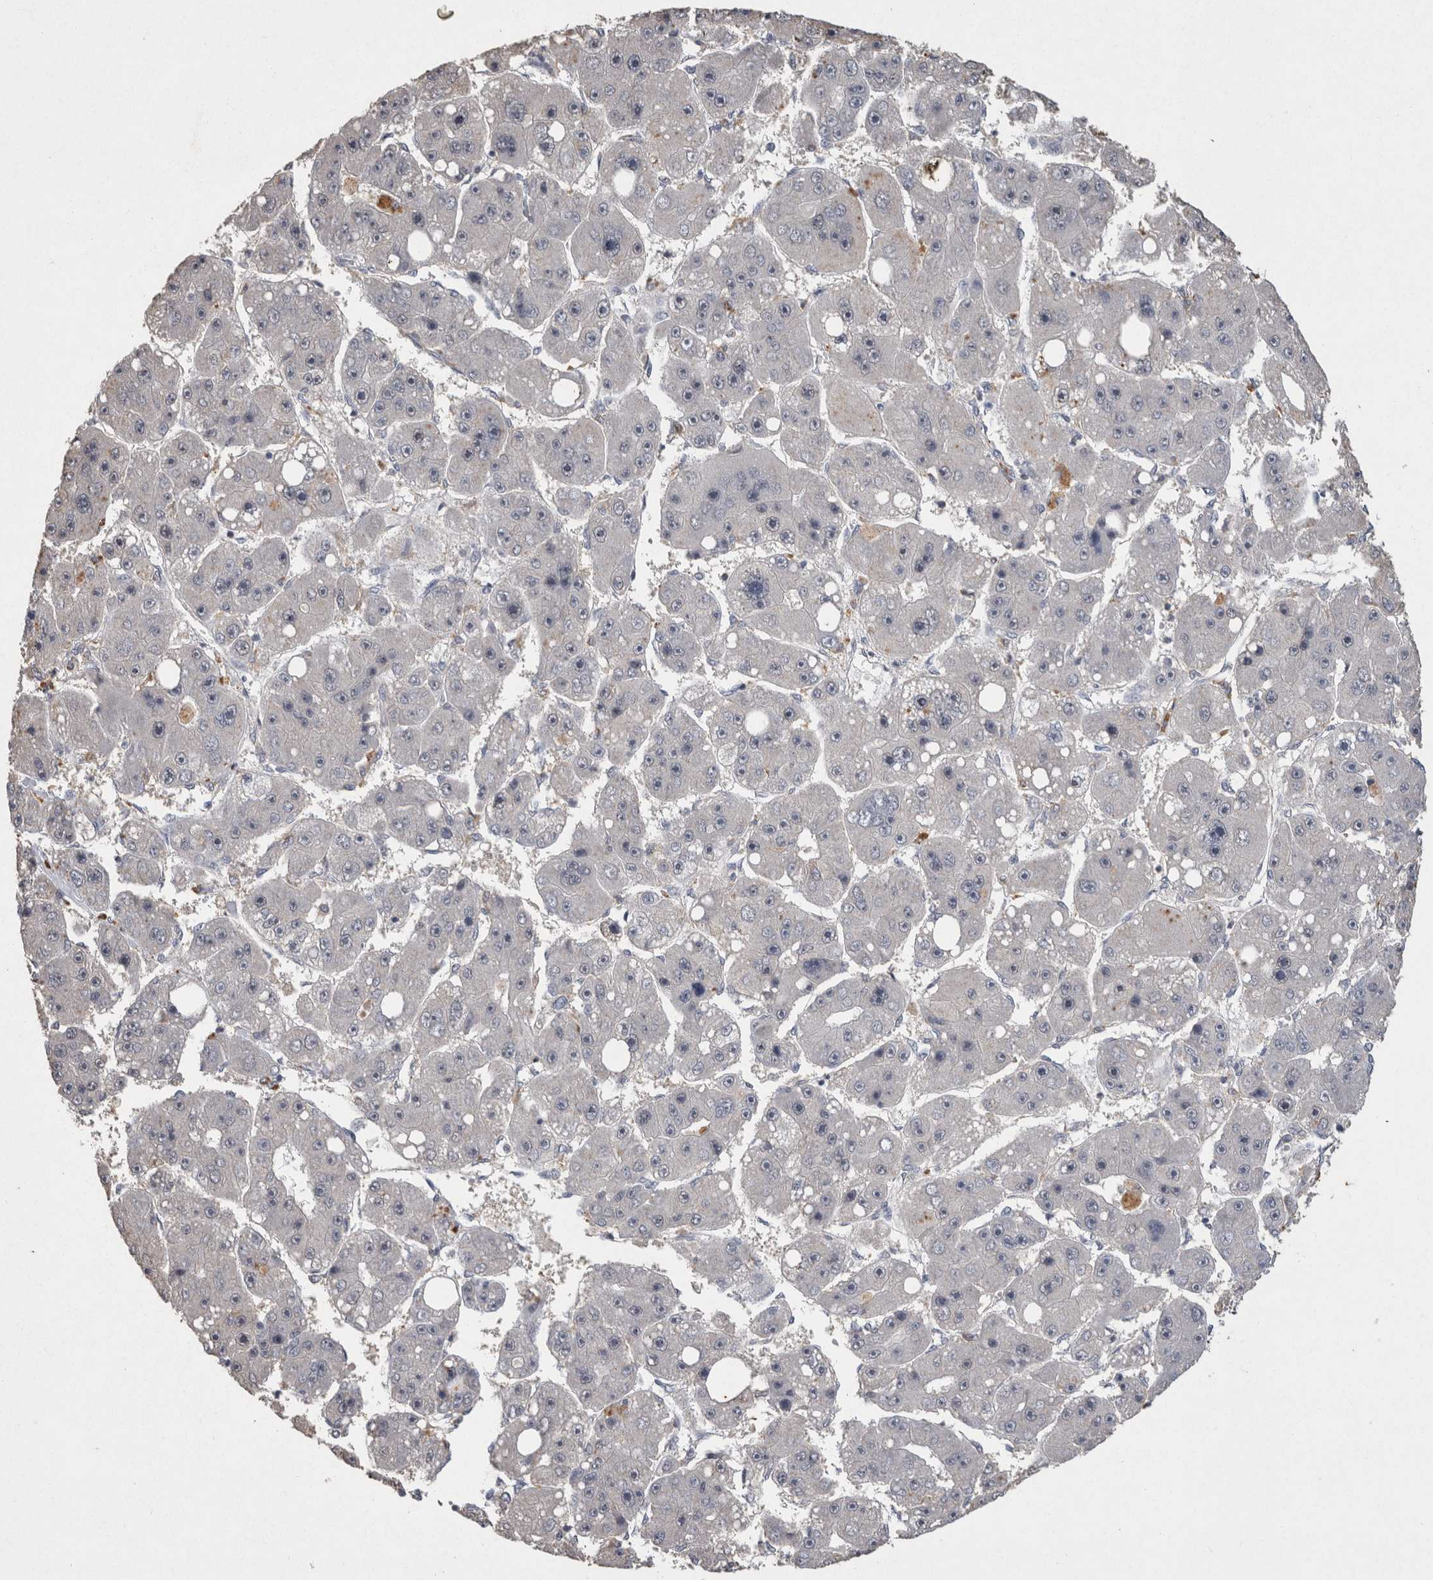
{"staining": {"intensity": "negative", "quantity": "none", "location": "none"}, "tissue": "liver cancer", "cell_type": "Tumor cells", "image_type": "cancer", "snomed": [{"axis": "morphology", "description": "Carcinoma, Hepatocellular, NOS"}, {"axis": "topography", "description": "Liver"}], "caption": "Micrograph shows no protein expression in tumor cells of hepatocellular carcinoma (liver) tissue.", "gene": "CNTFR", "patient": {"sex": "female", "age": 61}}